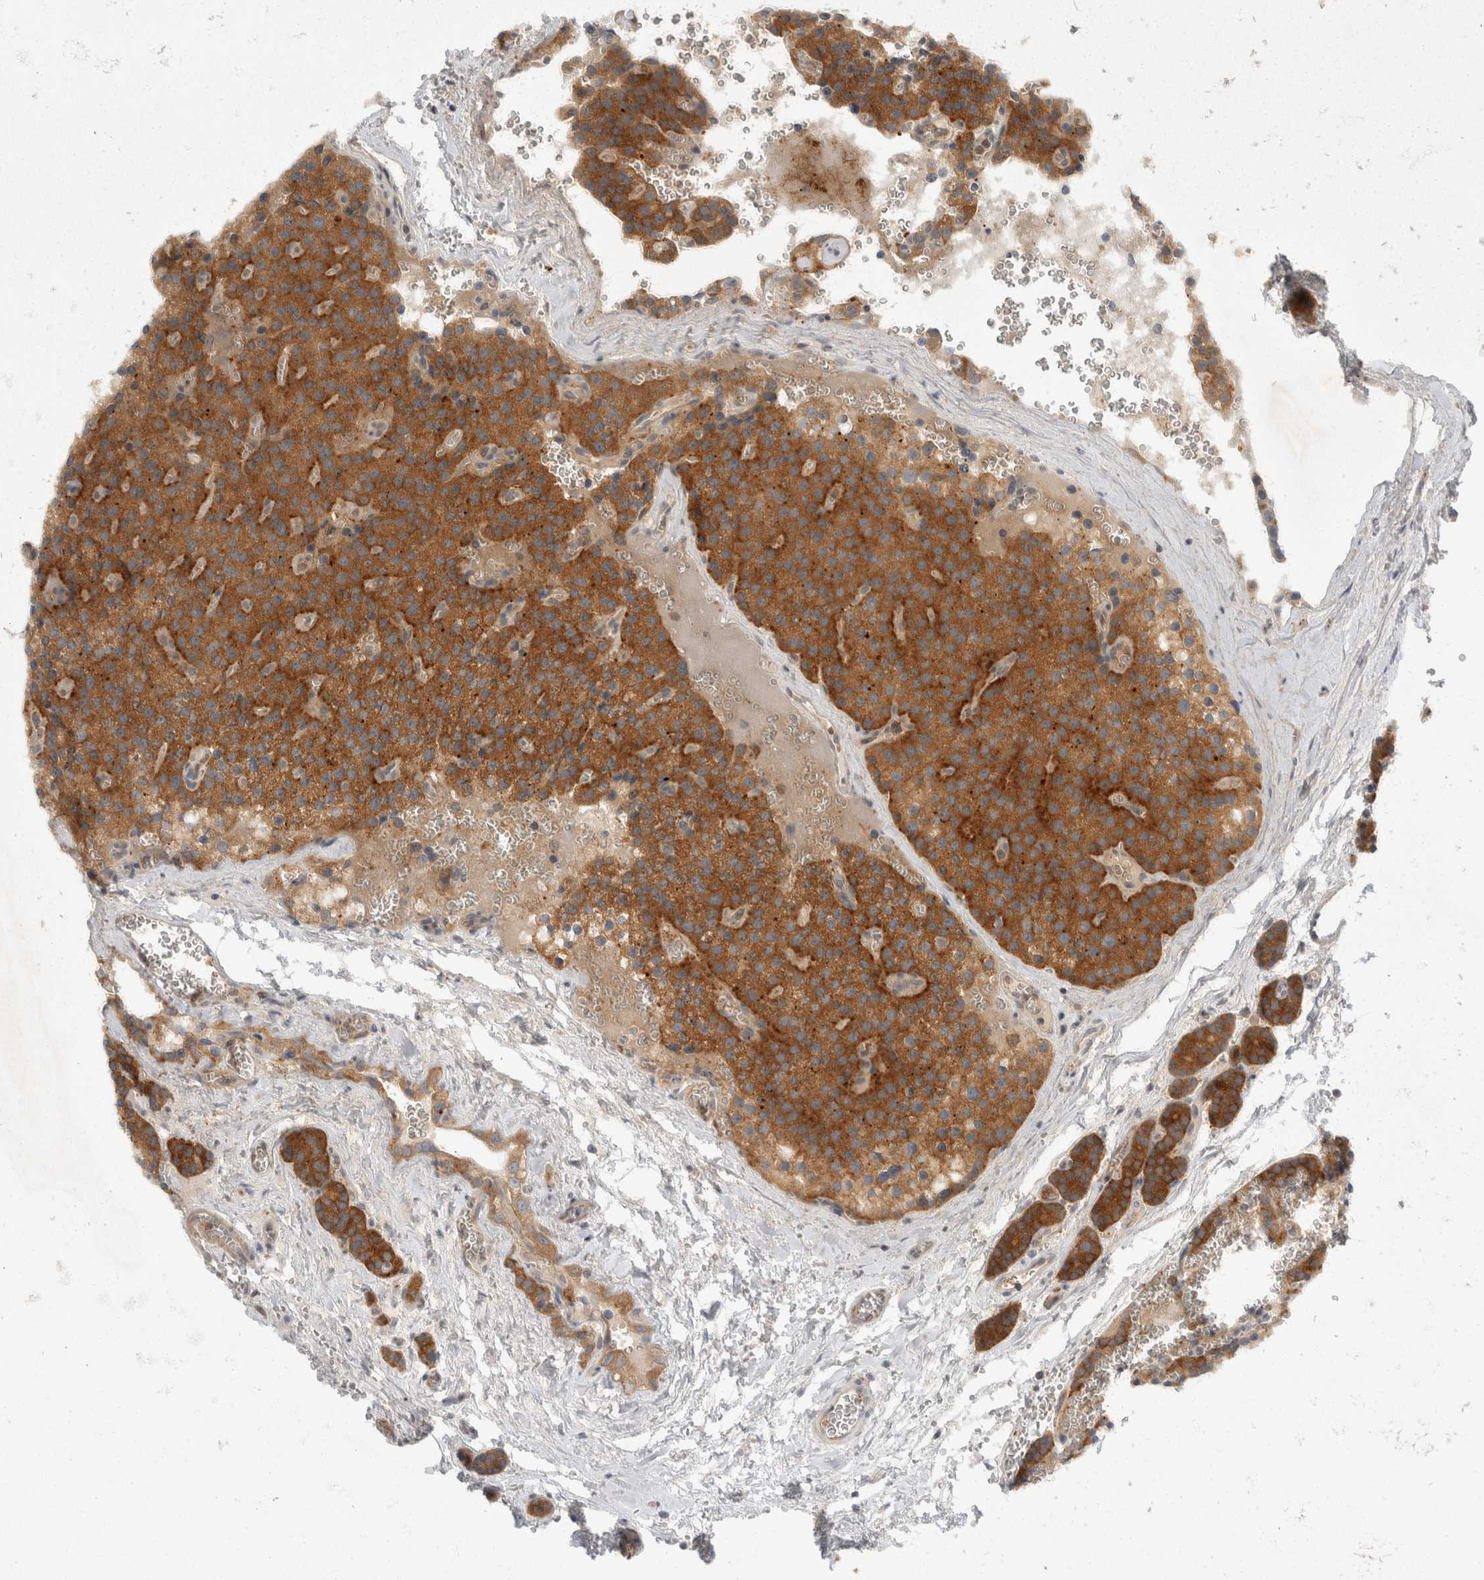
{"staining": {"intensity": "strong", "quantity": ">75%", "location": "cytoplasmic/membranous"}, "tissue": "parathyroid gland", "cell_type": "Glandular cells", "image_type": "normal", "snomed": [{"axis": "morphology", "description": "Normal tissue, NOS"}, {"axis": "topography", "description": "Parathyroid gland"}], "caption": "A photomicrograph of parathyroid gland stained for a protein shows strong cytoplasmic/membranous brown staining in glandular cells.", "gene": "TOM1L2", "patient": {"sex": "female", "age": 64}}